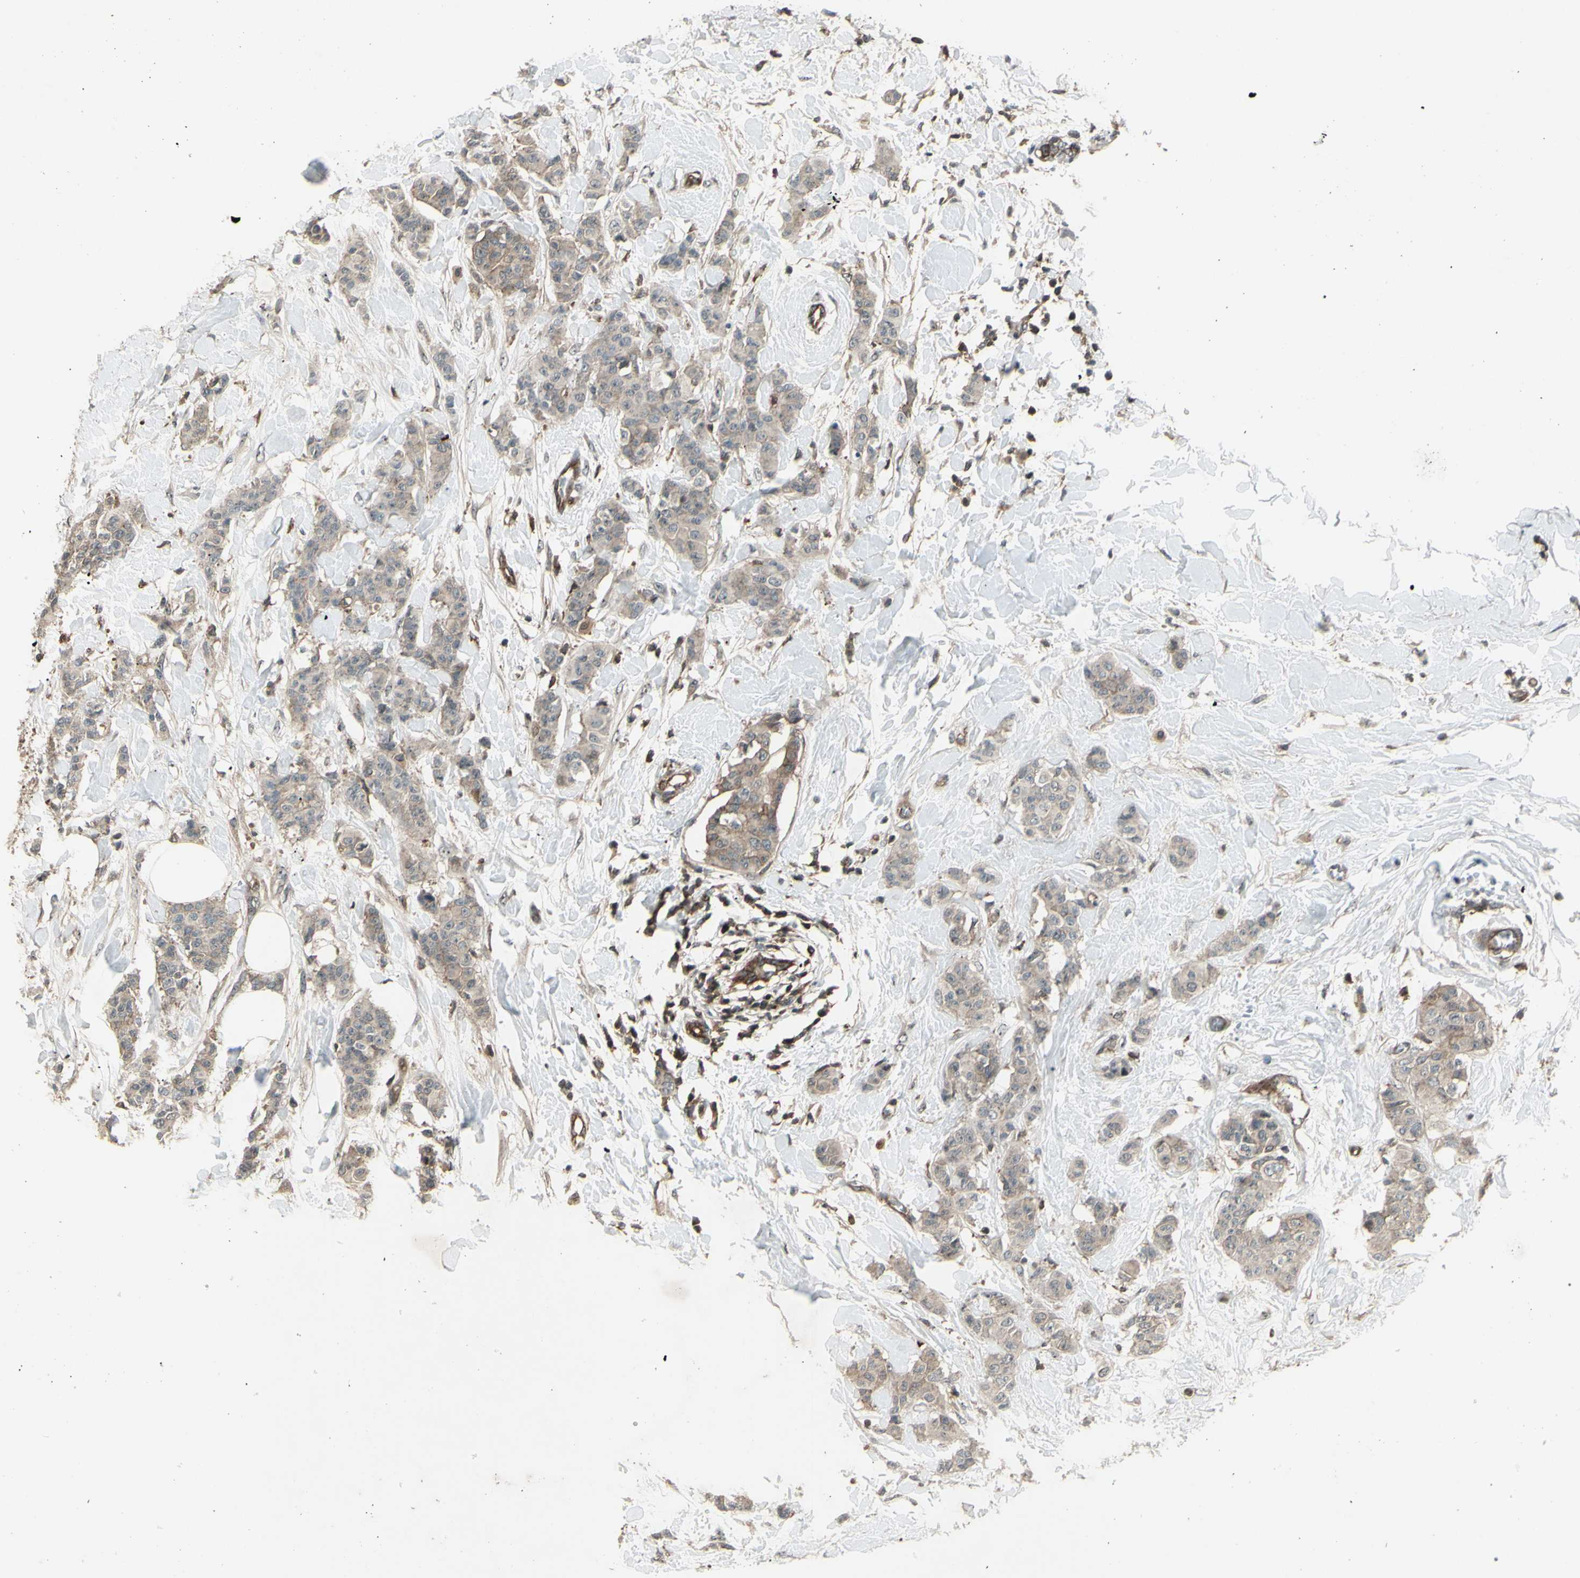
{"staining": {"intensity": "weak", "quantity": ">75%", "location": "cytoplasmic/membranous"}, "tissue": "breast cancer", "cell_type": "Tumor cells", "image_type": "cancer", "snomed": [{"axis": "morphology", "description": "Normal tissue, NOS"}, {"axis": "morphology", "description": "Duct carcinoma"}, {"axis": "topography", "description": "Breast"}], "caption": "Immunohistochemistry (DAB) staining of human breast cancer demonstrates weak cytoplasmic/membranous protein staining in about >75% of tumor cells. (DAB IHC with brightfield microscopy, high magnification).", "gene": "FXYD5", "patient": {"sex": "female", "age": 40}}